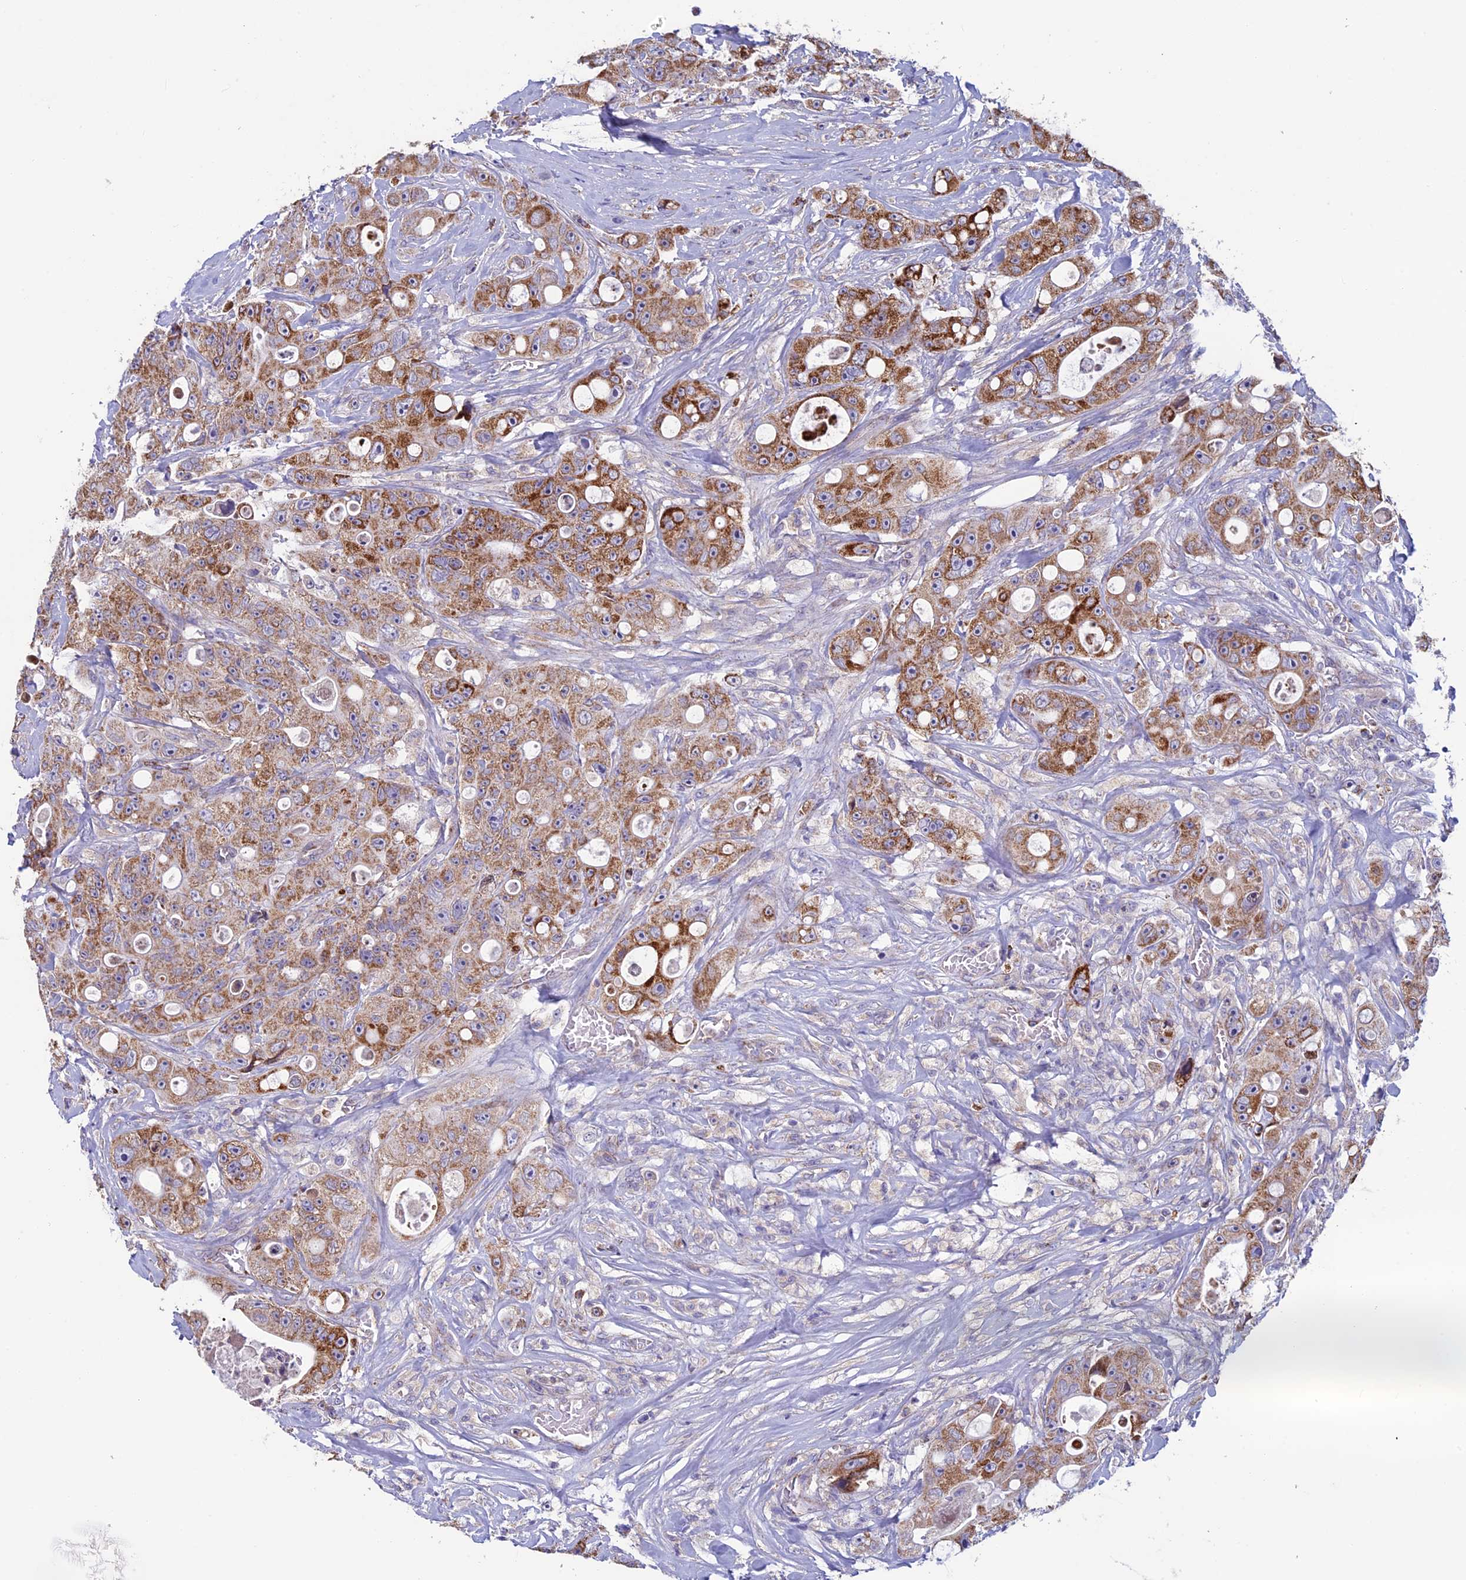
{"staining": {"intensity": "moderate", "quantity": ">75%", "location": "cytoplasmic/membranous"}, "tissue": "colorectal cancer", "cell_type": "Tumor cells", "image_type": "cancer", "snomed": [{"axis": "morphology", "description": "Adenocarcinoma, NOS"}, {"axis": "topography", "description": "Colon"}], "caption": "High-magnification brightfield microscopy of colorectal adenocarcinoma stained with DAB (brown) and counterstained with hematoxylin (blue). tumor cells exhibit moderate cytoplasmic/membranous expression is appreciated in about>75% of cells.", "gene": "MFSD12", "patient": {"sex": "female", "age": 46}}